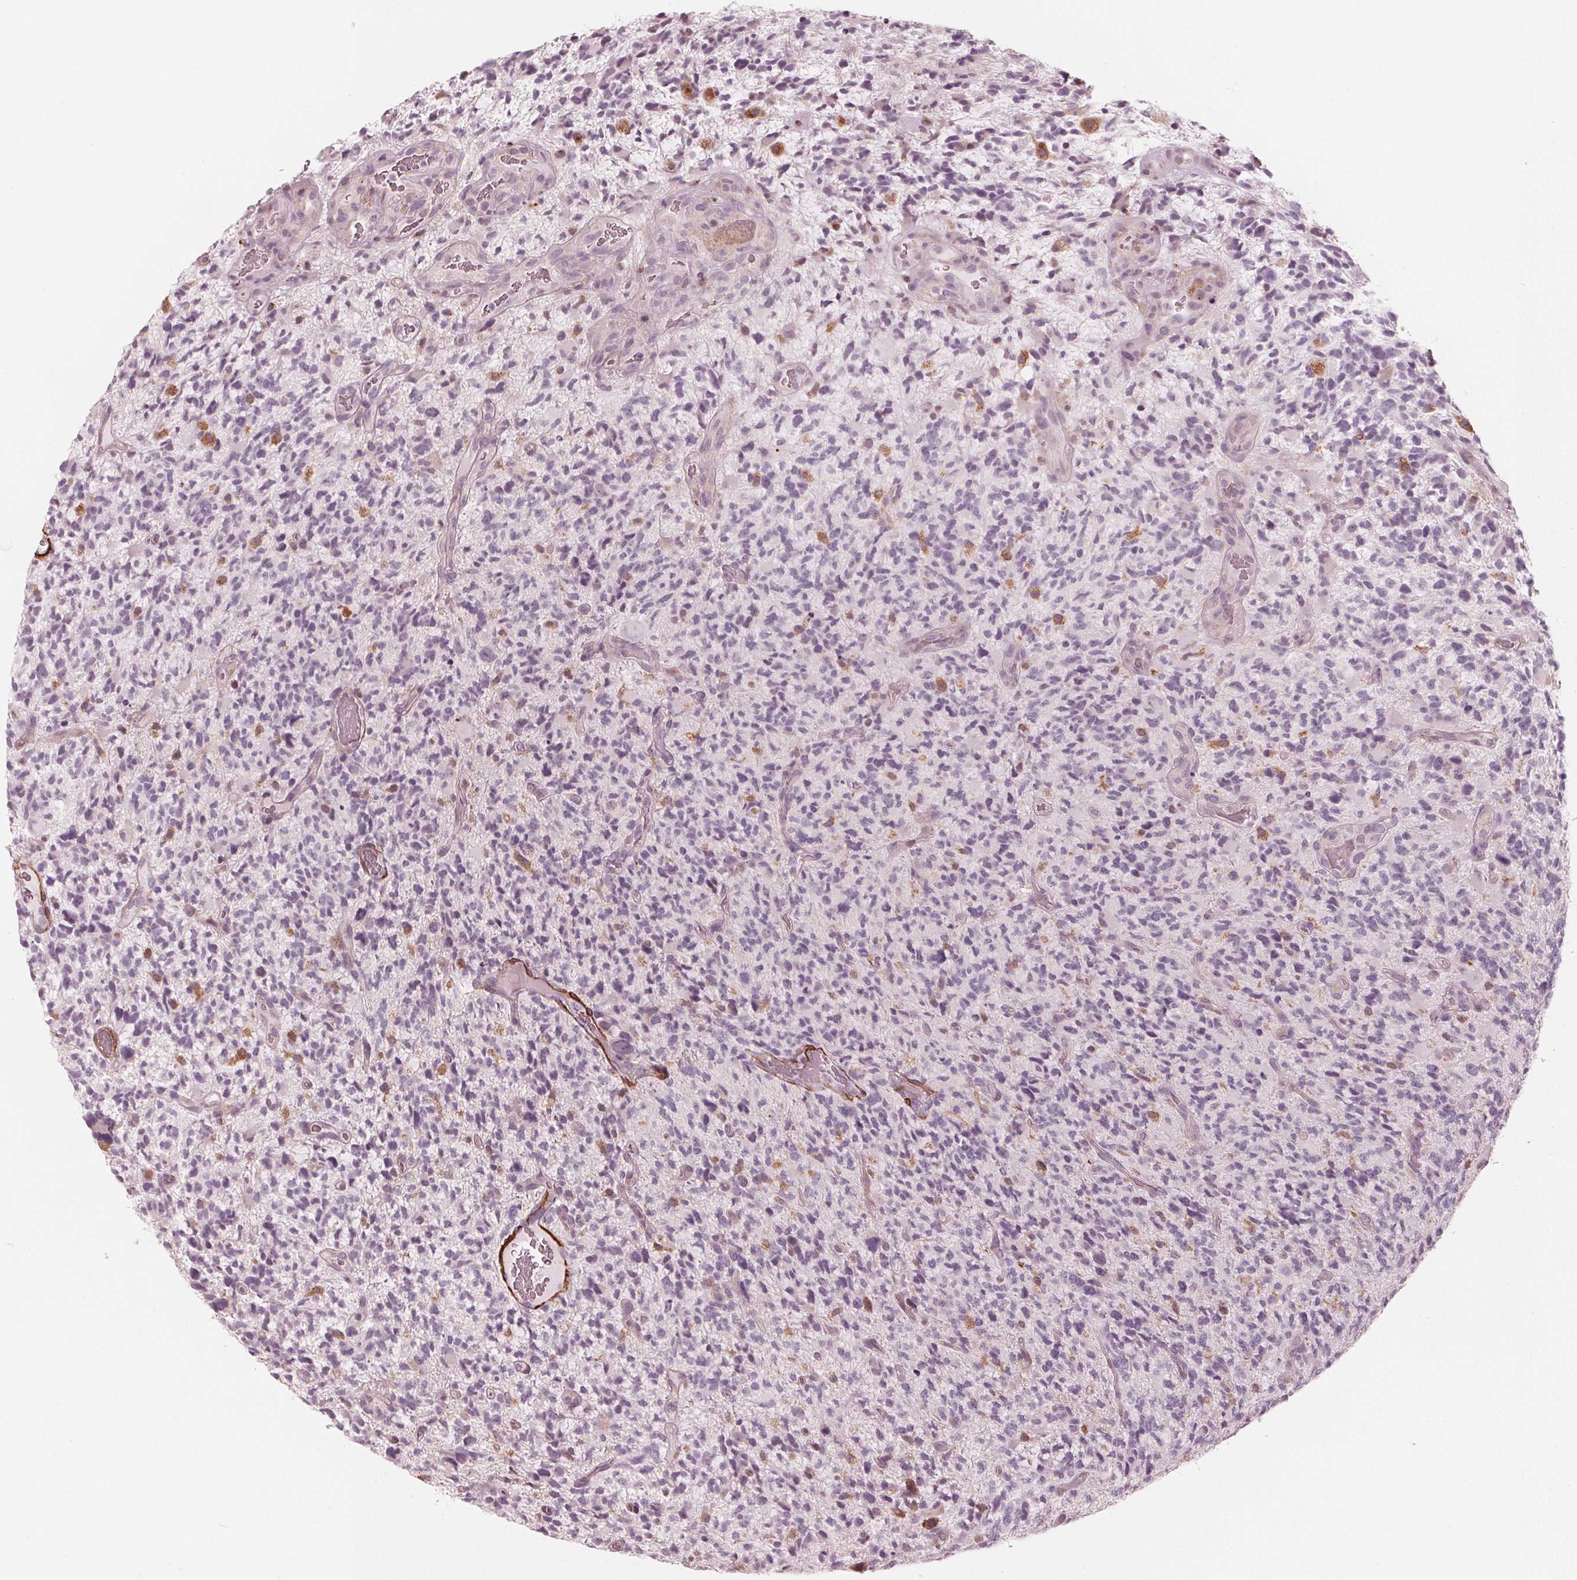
{"staining": {"intensity": "negative", "quantity": "none", "location": "none"}, "tissue": "glioma", "cell_type": "Tumor cells", "image_type": "cancer", "snomed": [{"axis": "morphology", "description": "Glioma, malignant, High grade"}, {"axis": "topography", "description": "Brain"}], "caption": "This is a photomicrograph of IHC staining of high-grade glioma (malignant), which shows no expression in tumor cells. (Brightfield microscopy of DAB IHC at high magnification).", "gene": "MIER3", "patient": {"sex": "female", "age": 71}}